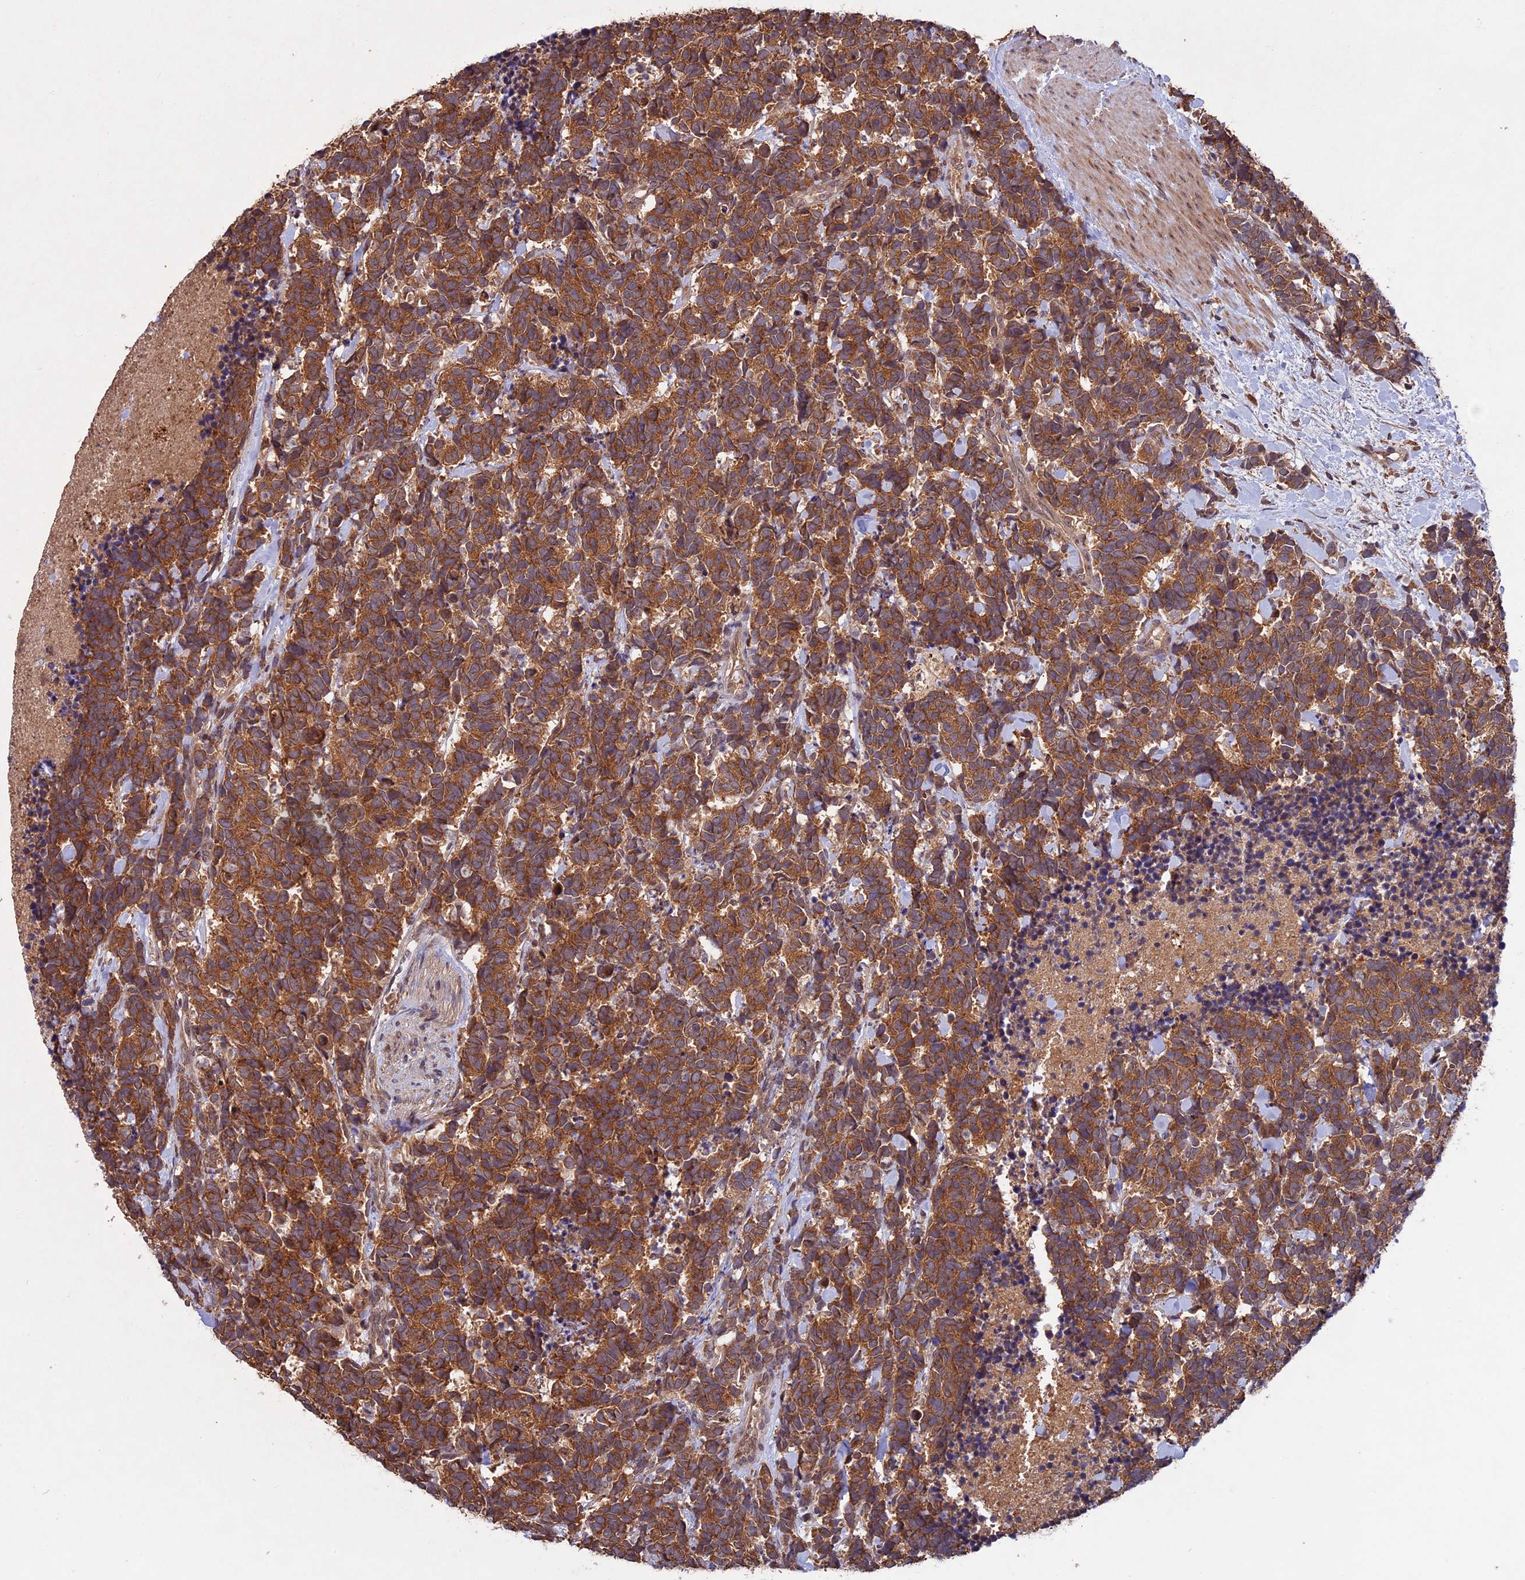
{"staining": {"intensity": "moderate", "quantity": ">75%", "location": "cytoplasmic/membranous"}, "tissue": "carcinoid", "cell_type": "Tumor cells", "image_type": "cancer", "snomed": [{"axis": "morphology", "description": "Carcinoma, NOS"}, {"axis": "morphology", "description": "Carcinoid, malignant, NOS"}, {"axis": "topography", "description": "Prostate"}], "caption": "A brown stain shows moderate cytoplasmic/membranous staining of a protein in malignant carcinoid tumor cells.", "gene": "CHAC1", "patient": {"sex": "male", "age": 57}}